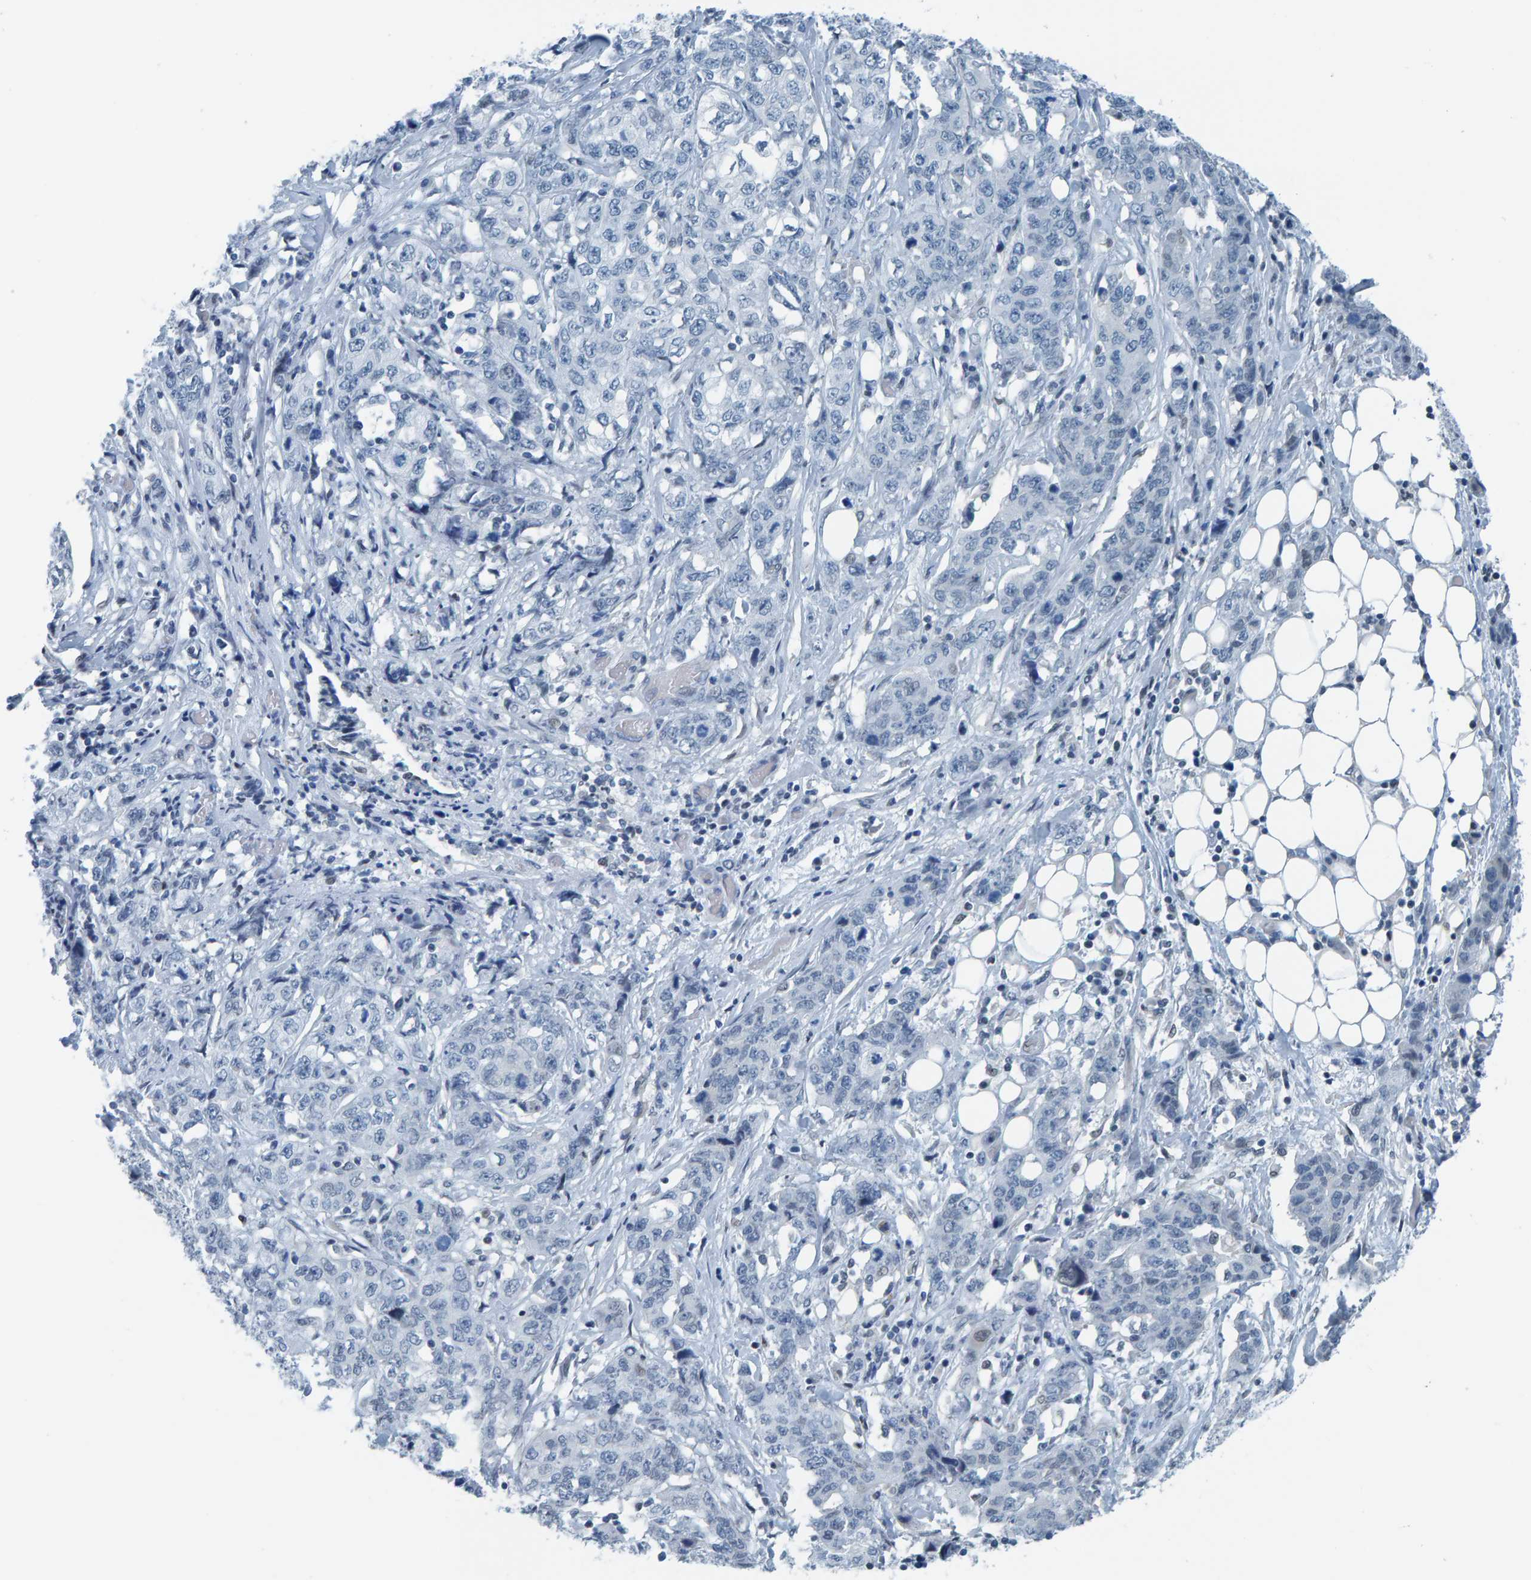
{"staining": {"intensity": "negative", "quantity": "none", "location": "none"}, "tissue": "stomach cancer", "cell_type": "Tumor cells", "image_type": "cancer", "snomed": [{"axis": "morphology", "description": "Adenocarcinoma, NOS"}, {"axis": "topography", "description": "Stomach"}], "caption": "IHC photomicrograph of human stomach cancer (adenocarcinoma) stained for a protein (brown), which displays no staining in tumor cells. (Immunohistochemistry (ihc), brightfield microscopy, high magnification).", "gene": "CNP", "patient": {"sex": "male", "age": 48}}